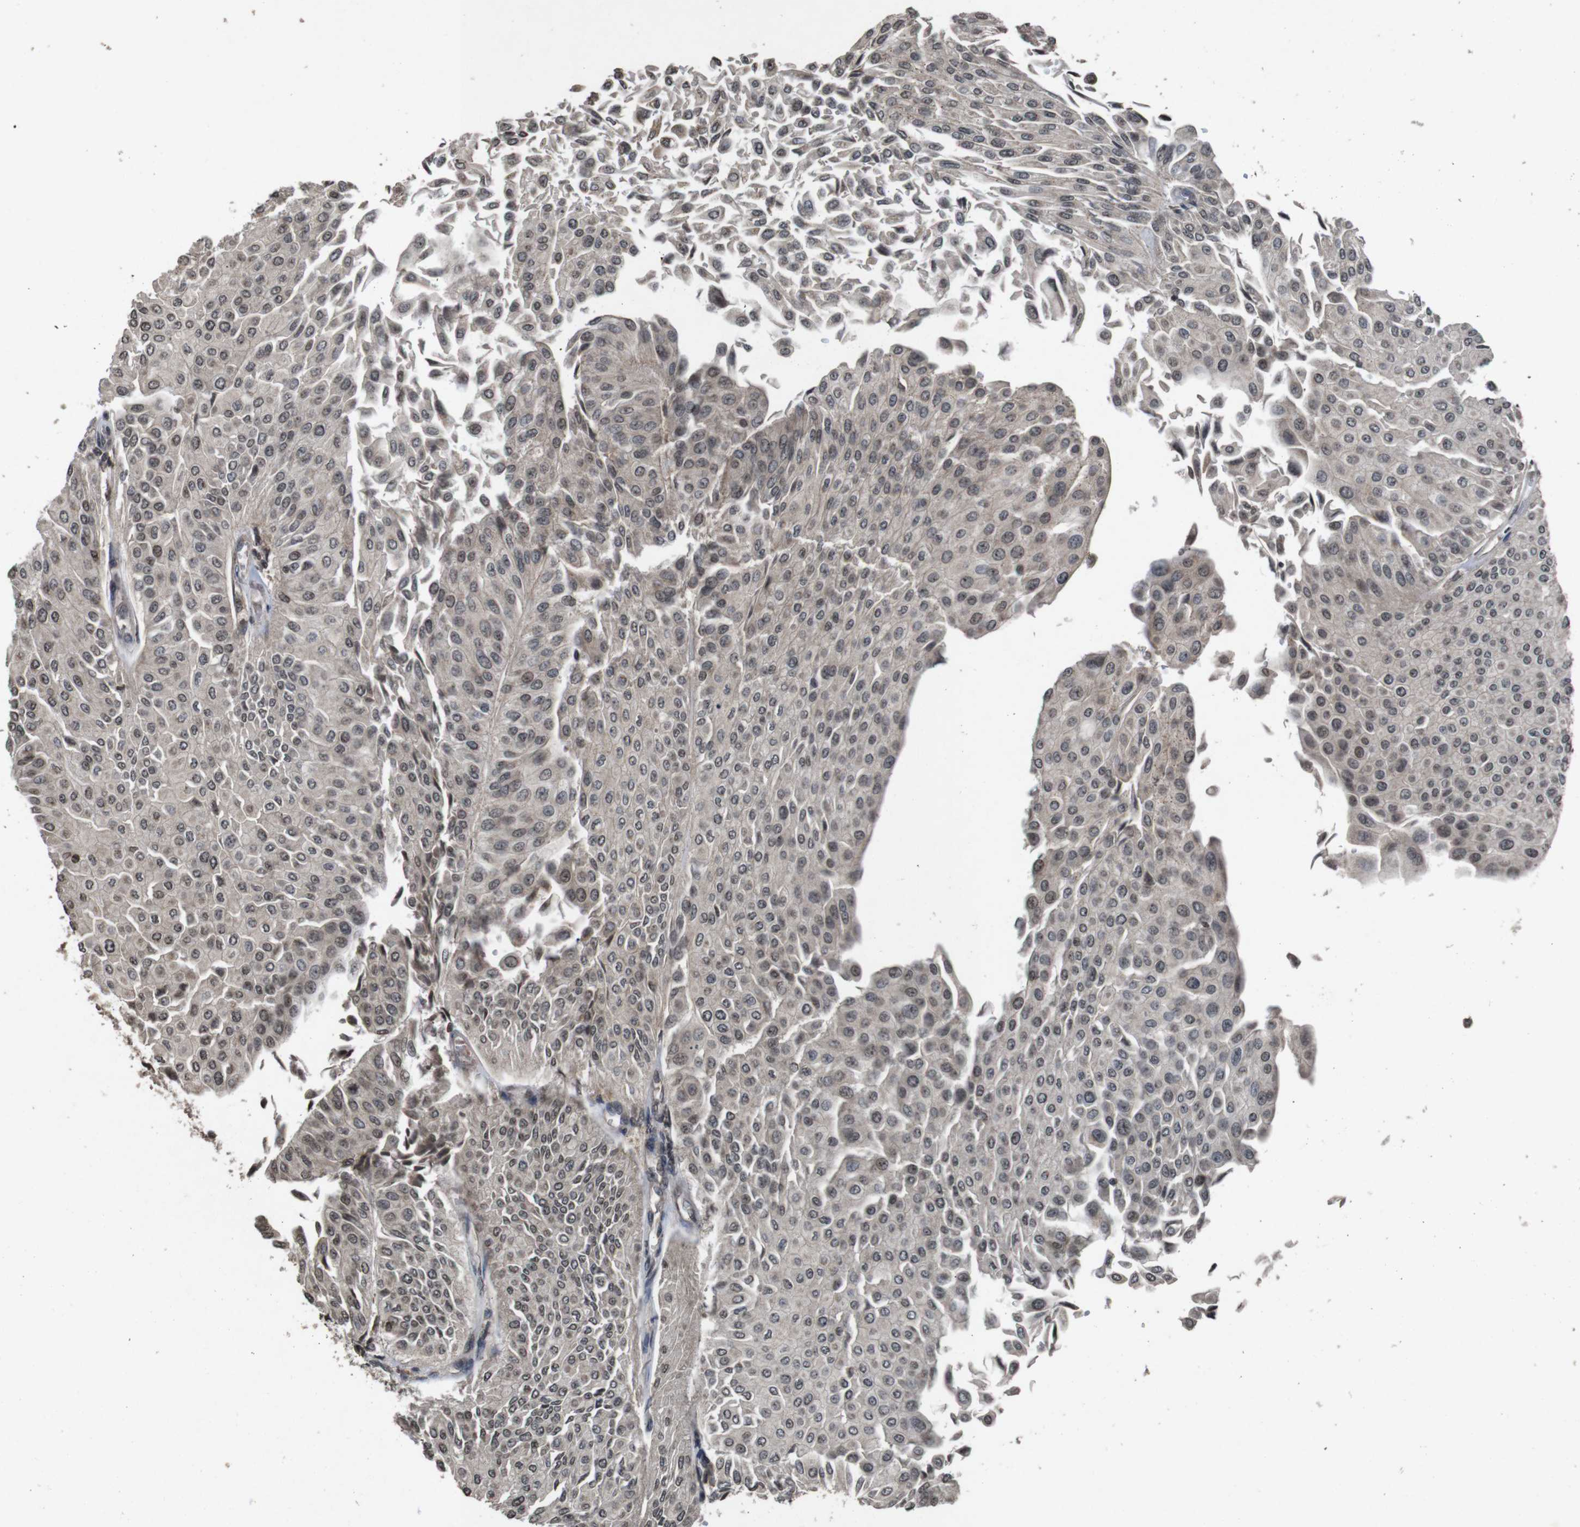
{"staining": {"intensity": "weak", "quantity": ">75%", "location": "cytoplasmic/membranous,nuclear"}, "tissue": "urothelial cancer", "cell_type": "Tumor cells", "image_type": "cancer", "snomed": [{"axis": "morphology", "description": "Urothelial carcinoma, Low grade"}, {"axis": "topography", "description": "Urinary bladder"}], "caption": "Protein staining exhibits weak cytoplasmic/membranous and nuclear expression in about >75% of tumor cells in urothelial cancer.", "gene": "SORL1", "patient": {"sex": "male", "age": 67}}